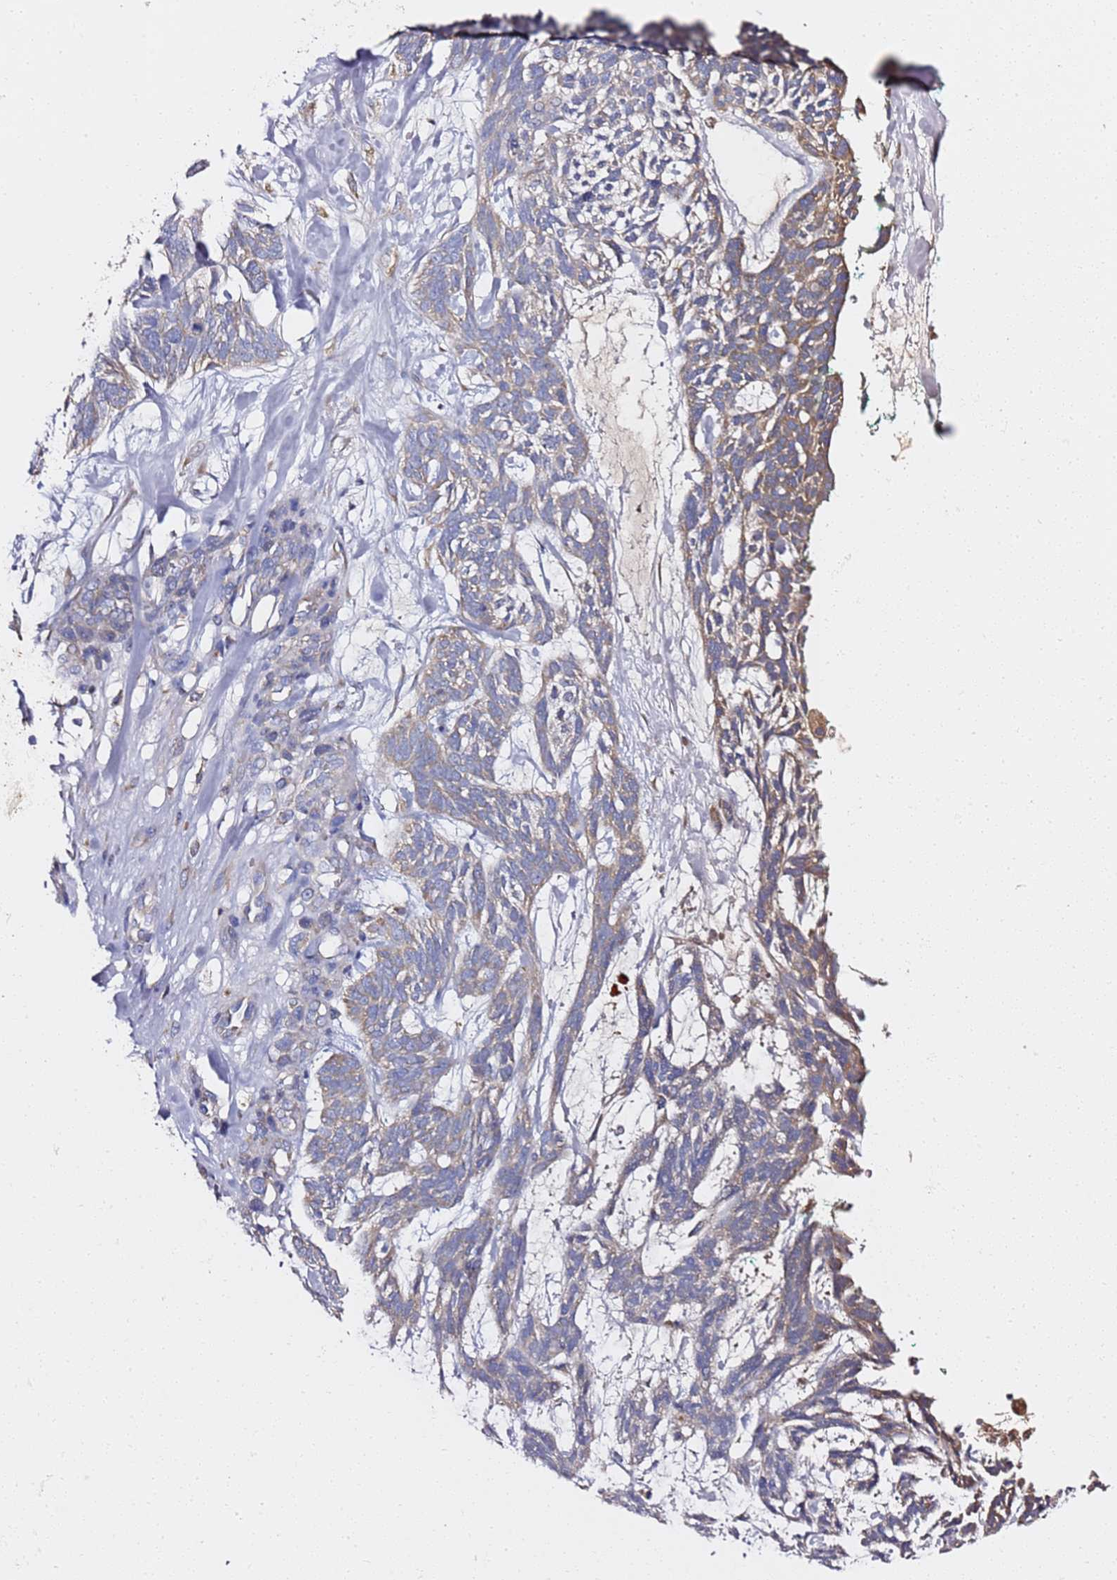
{"staining": {"intensity": "moderate", "quantity": "<25%", "location": "cytoplasmic/membranous"}, "tissue": "skin cancer", "cell_type": "Tumor cells", "image_type": "cancer", "snomed": [{"axis": "morphology", "description": "Basal cell carcinoma"}, {"axis": "topography", "description": "Skin"}], "caption": "Basal cell carcinoma (skin) stained with DAB (3,3'-diaminobenzidine) immunohistochemistry demonstrates low levels of moderate cytoplasmic/membranous expression in about <25% of tumor cells.", "gene": "C19orf12", "patient": {"sex": "male", "age": 88}}